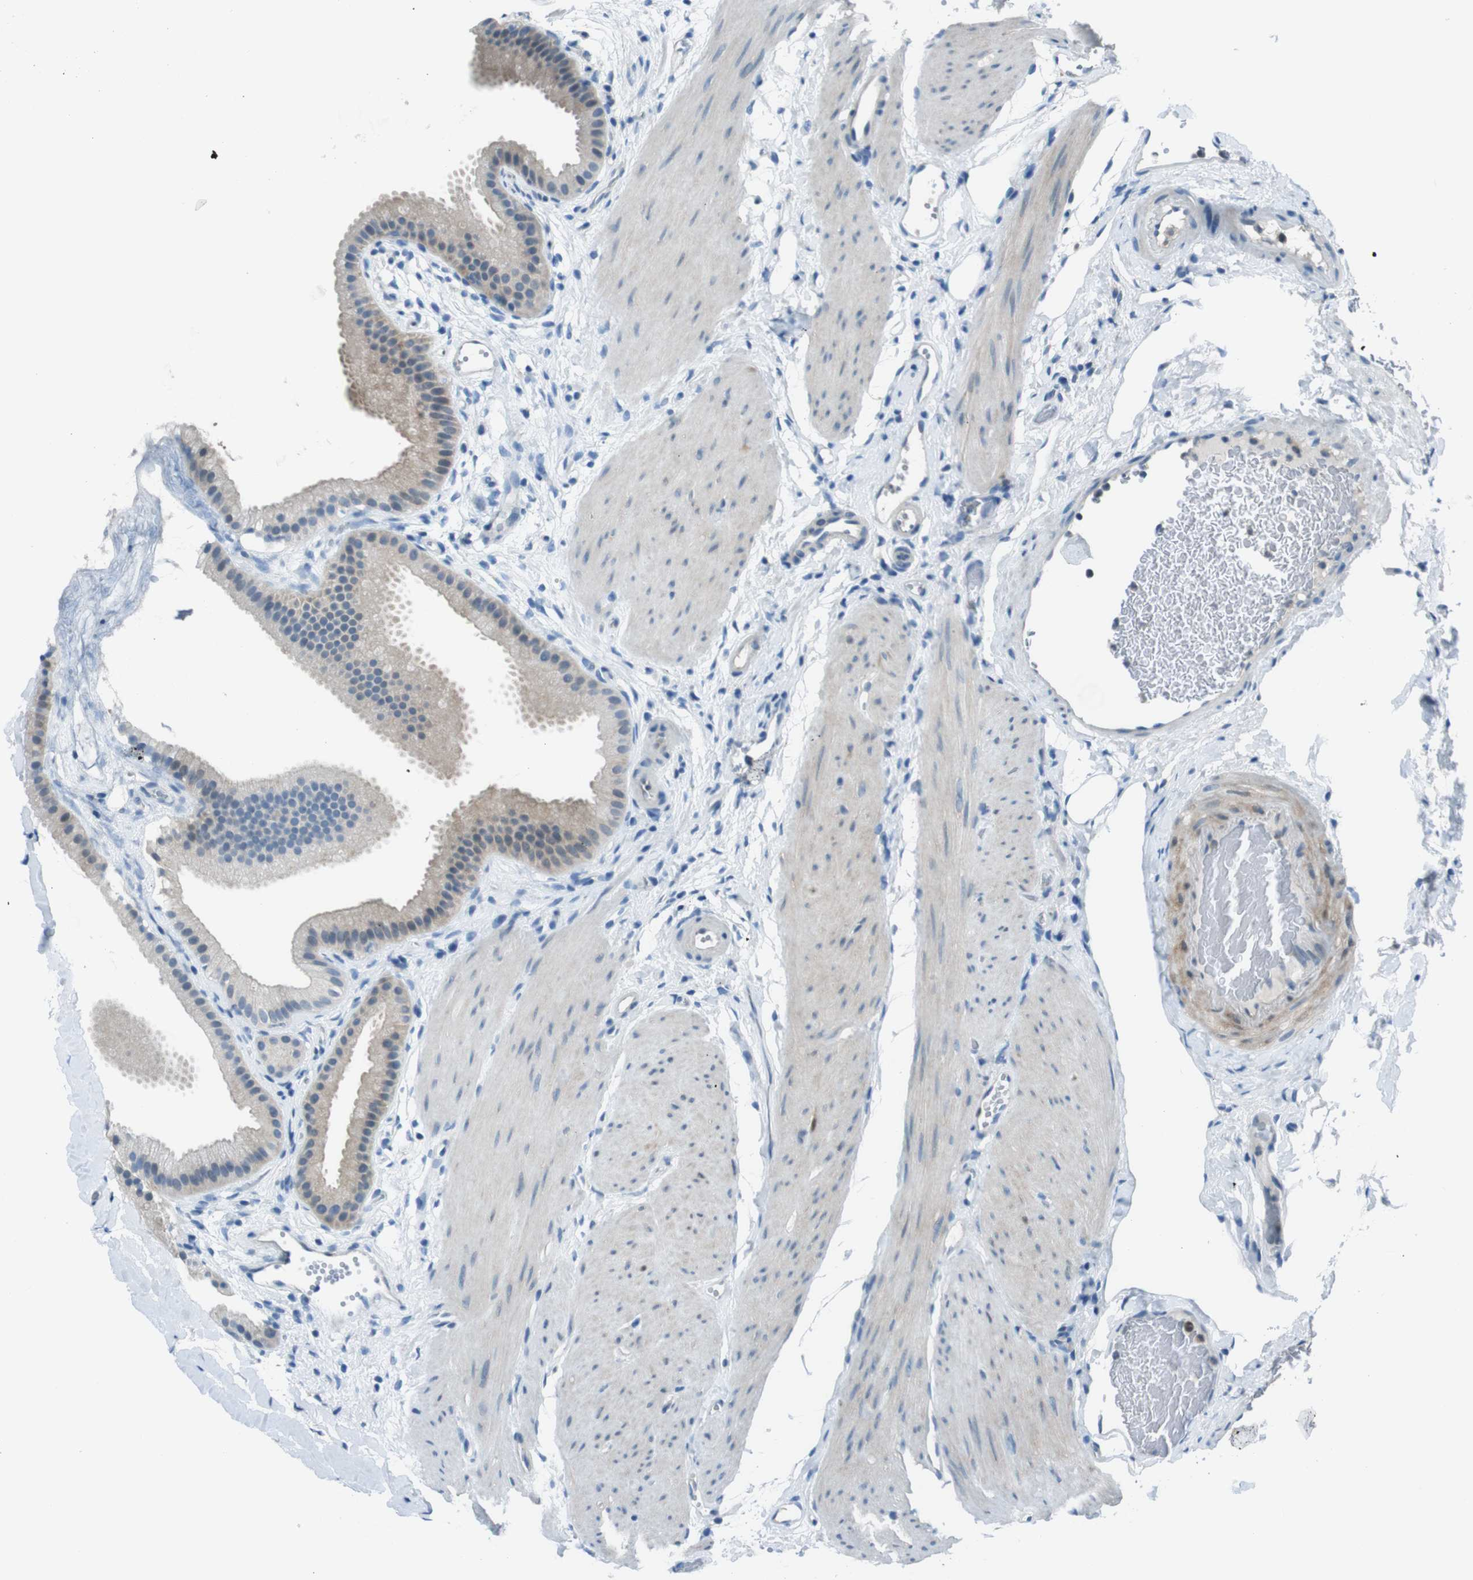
{"staining": {"intensity": "weak", "quantity": "25%-75%", "location": "cytoplasmic/membranous"}, "tissue": "gallbladder", "cell_type": "Glandular cells", "image_type": "normal", "snomed": [{"axis": "morphology", "description": "Normal tissue, NOS"}, {"axis": "topography", "description": "Gallbladder"}], "caption": "Gallbladder stained with DAB IHC shows low levels of weak cytoplasmic/membranous staining in approximately 25%-75% of glandular cells.", "gene": "NANOS2", "patient": {"sex": "female", "age": 64}}